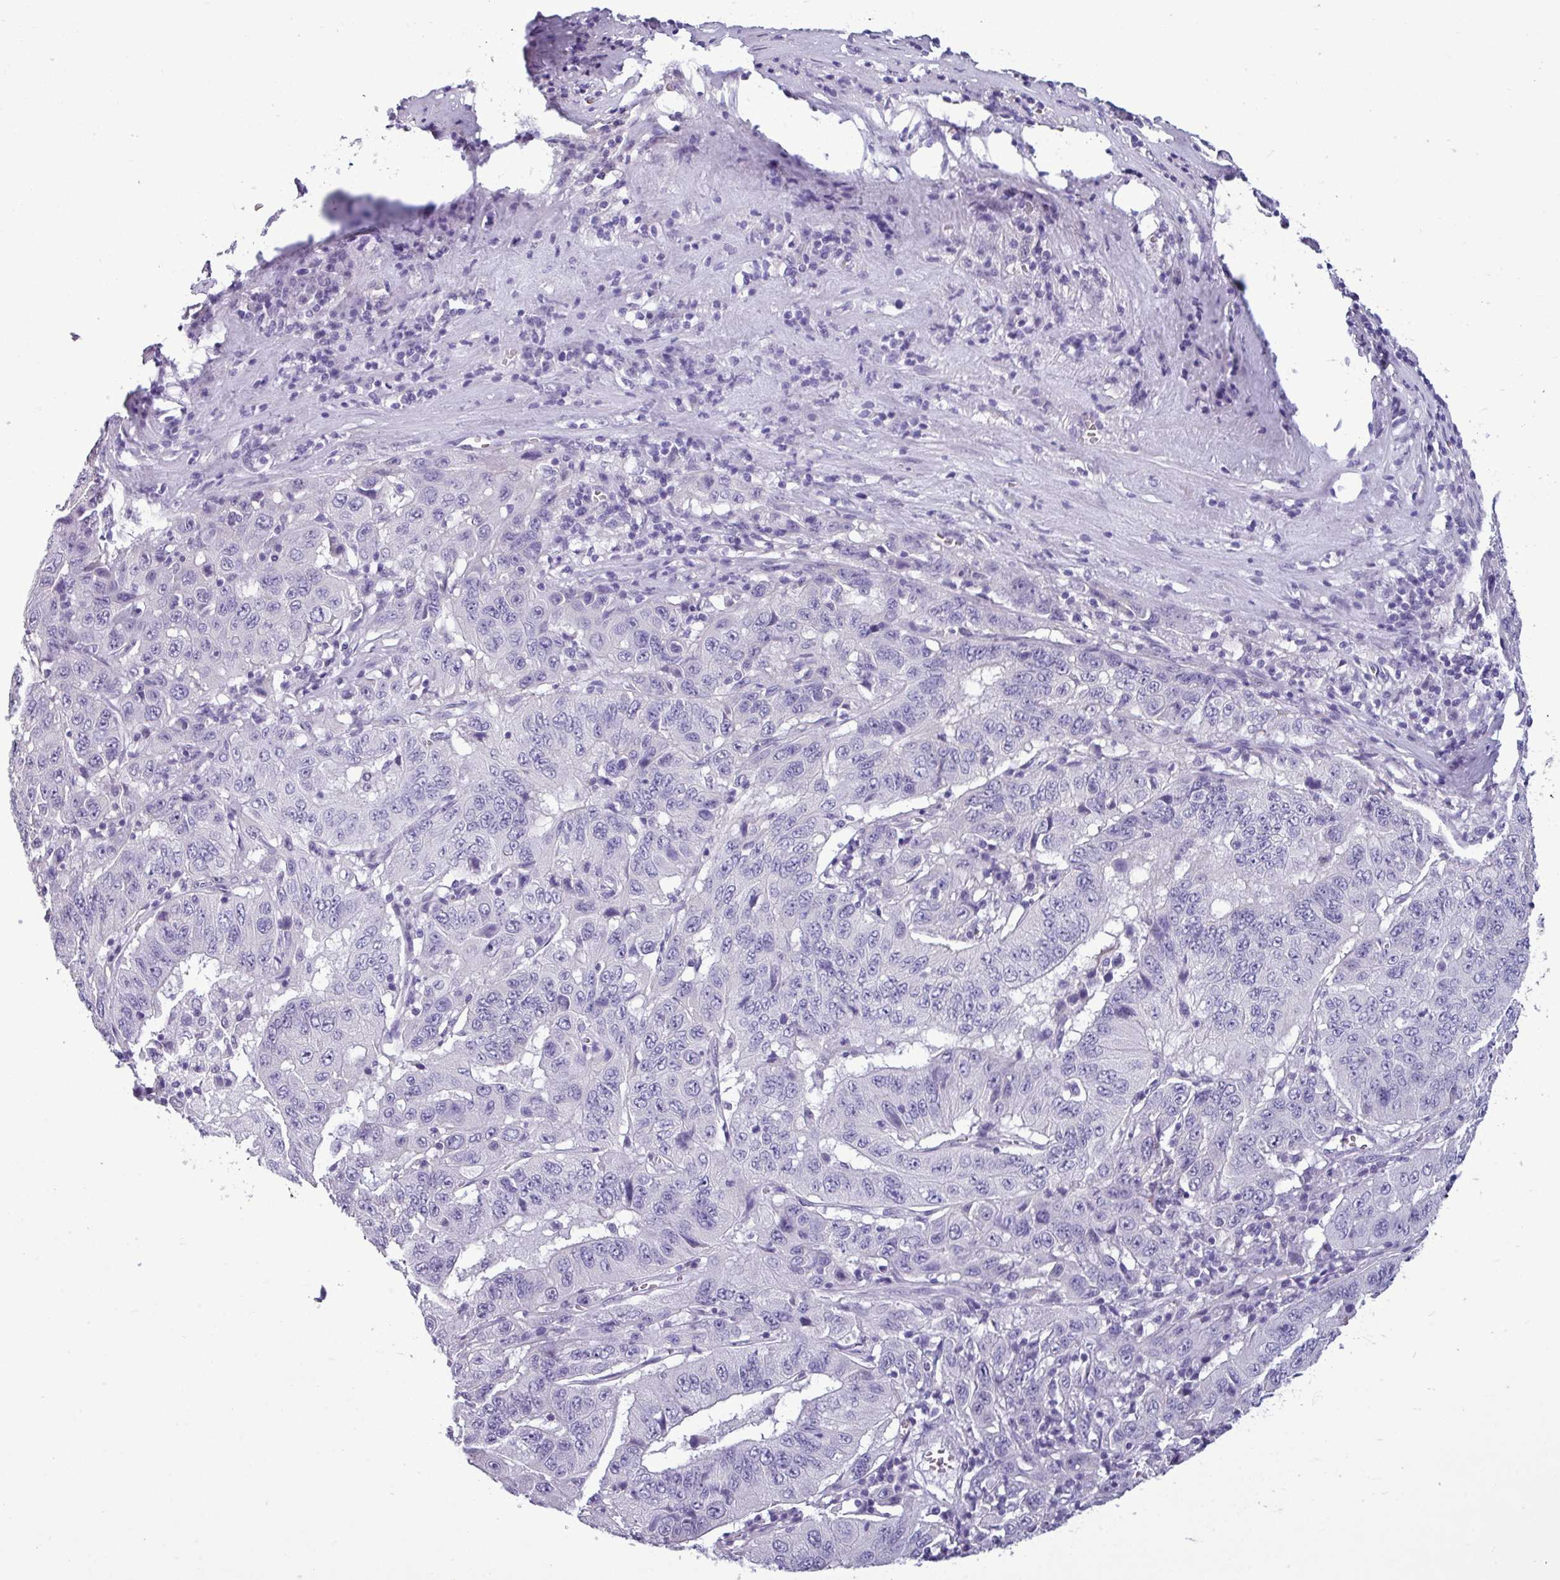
{"staining": {"intensity": "negative", "quantity": "none", "location": "none"}, "tissue": "pancreatic cancer", "cell_type": "Tumor cells", "image_type": "cancer", "snomed": [{"axis": "morphology", "description": "Adenocarcinoma, NOS"}, {"axis": "topography", "description": "Pancreas"}], "caption": "The immunohistochemistry histopathology image has no significant positivity in tumor cells of pancreatic cancer tissue.", "gene": "SRGAP1", "patient": {"sex": "male", "age": 63}}